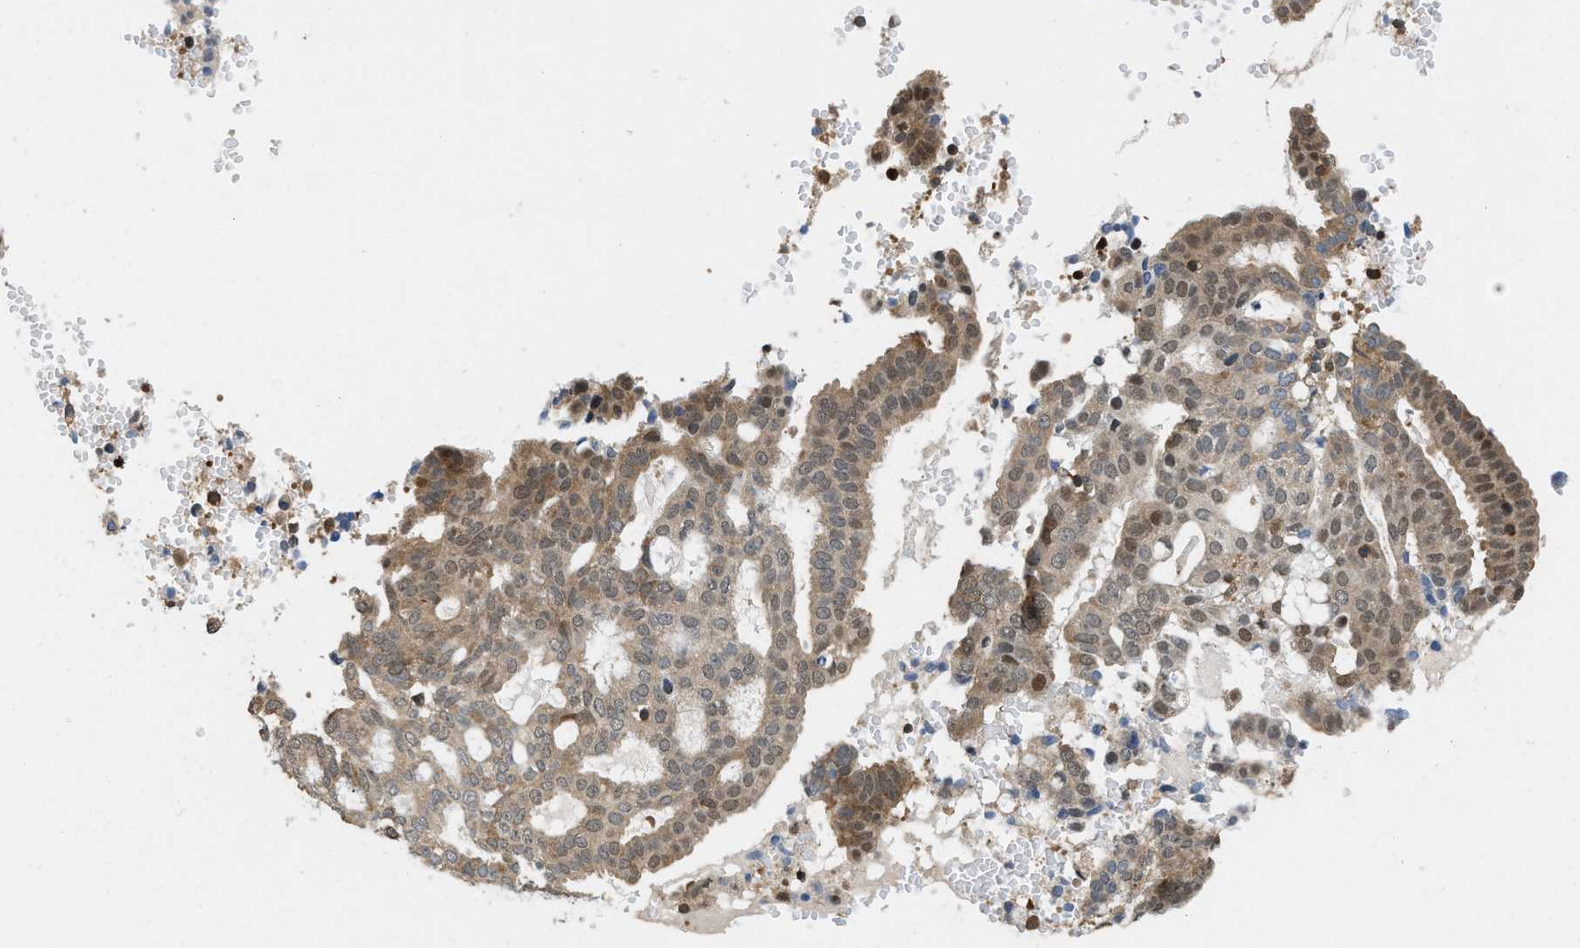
{"staining": {"intensity": "moderate", "quantity": ">75%", "location": "cytoplasmic/membranous,nuclear"}, "tissue": "endometrial cancer", "cell_type": "Tumor cells", "image_type": "cancer", "snomed": [{"axis": "morphology", "description": "Adenocarcinoma, NOS"}, {"axis": "topography", "description": "Endometrium"}], "caption": "This micrograph displays IHC staining of human endometrial cancer (adenocarcinoma), with medium moderate cytoplasmic/membranous and nuclear positivity in about >75% of tumor cells.", "gene": "ATF7IP", "patient": {"sex": "female", "age": 58}}